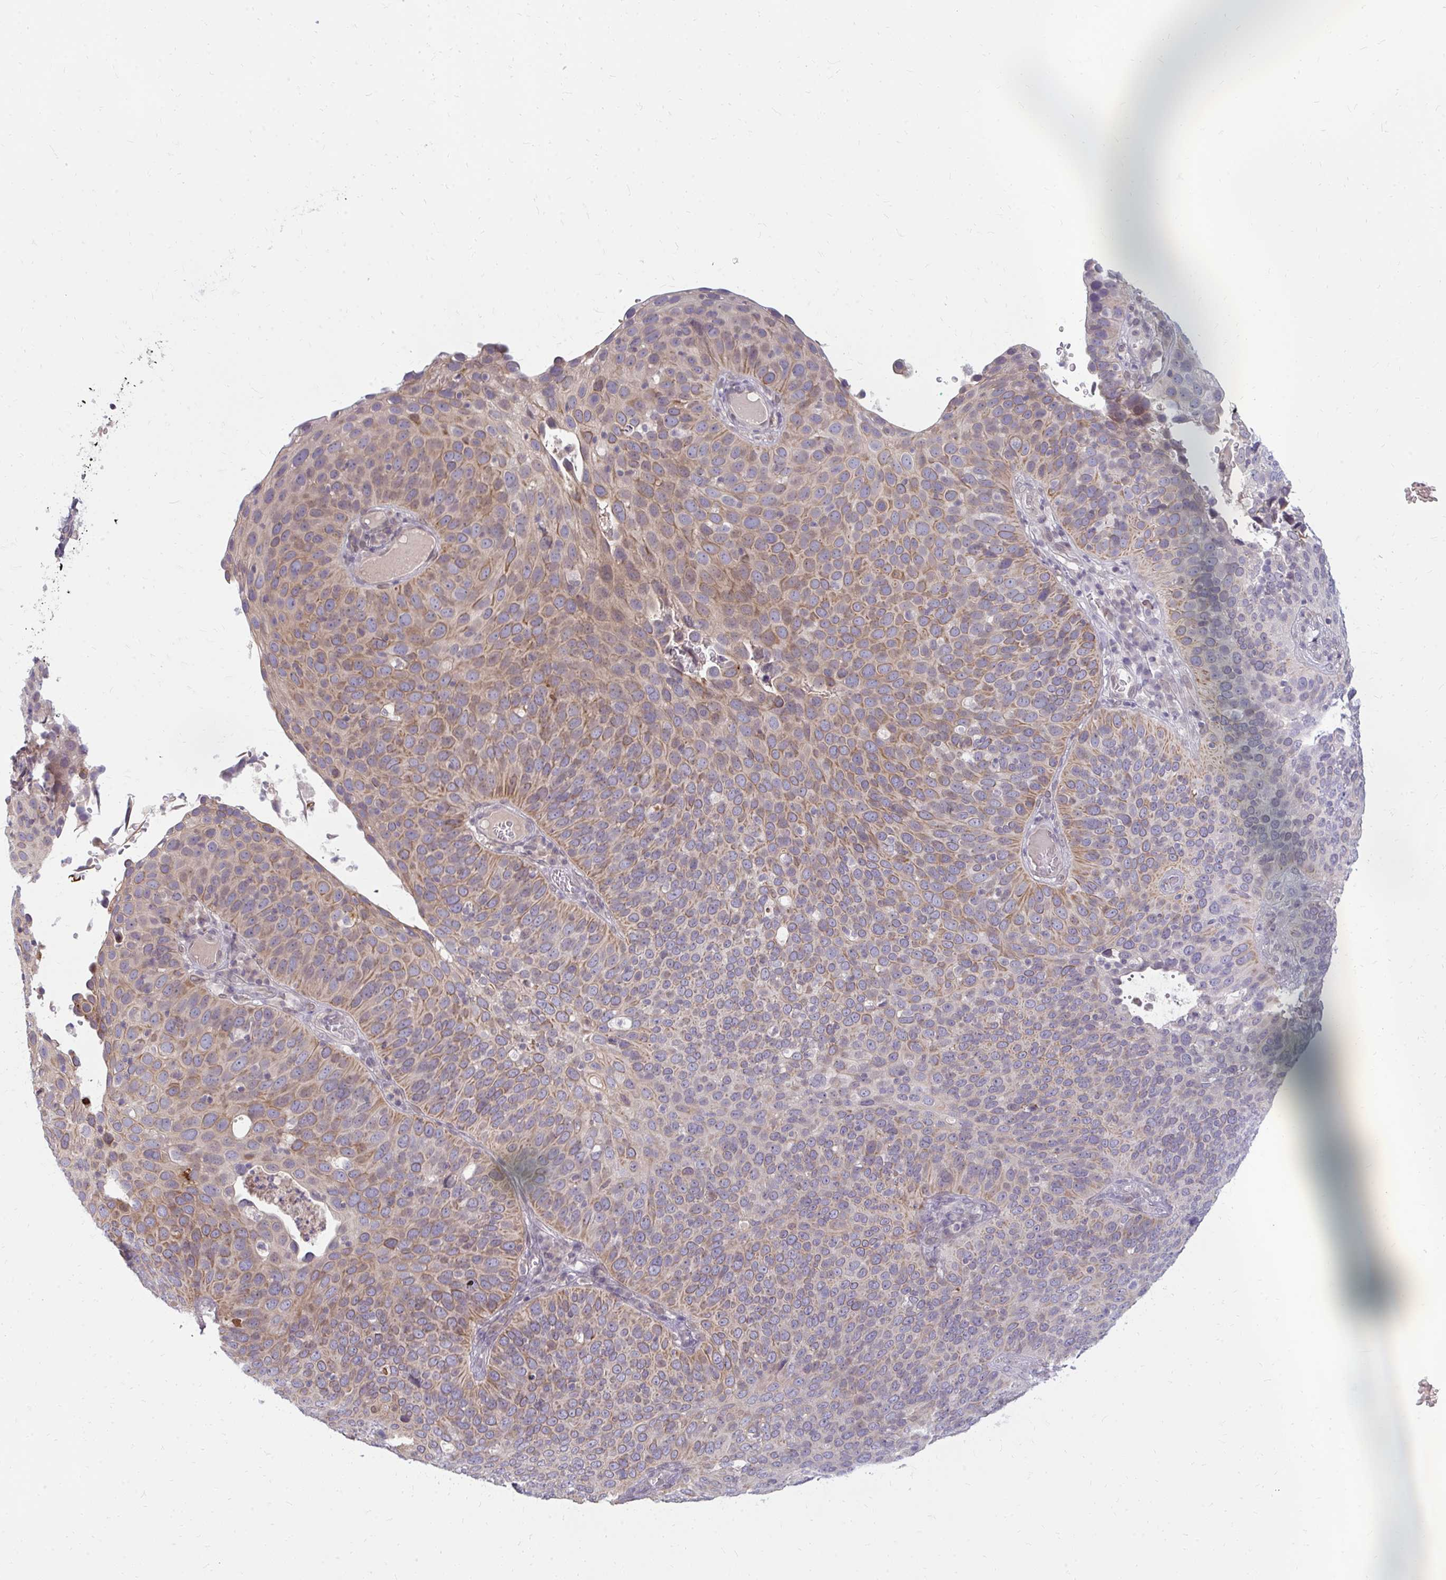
{"staining": {"intensity": "moderate", "quantity": "25%-75%", "location": "cytoplasmic/membranous"}, "tissue": "cervical cancer", "cell_type": "Tumor cells", "image_type": "cancer", "snomed": [{"axis": "morphology", "description": "Squamous cell carcinoma, NOS"}, {"axis": "topography", "description": "Cervix"}], "caption": "Immunohistochemistry histopathology image of neoplastic tissue: human cervical squamous cell carcinoma stained using immunohistochemistry shows medium levels of moderate protein expression localized specifically in the cytoplasmic/membranous of tumor cells, appearing as a cytoplasmic/membranous brown color.", "gene": "GPC5", "patient": {"sex": "female", "age": 36}}